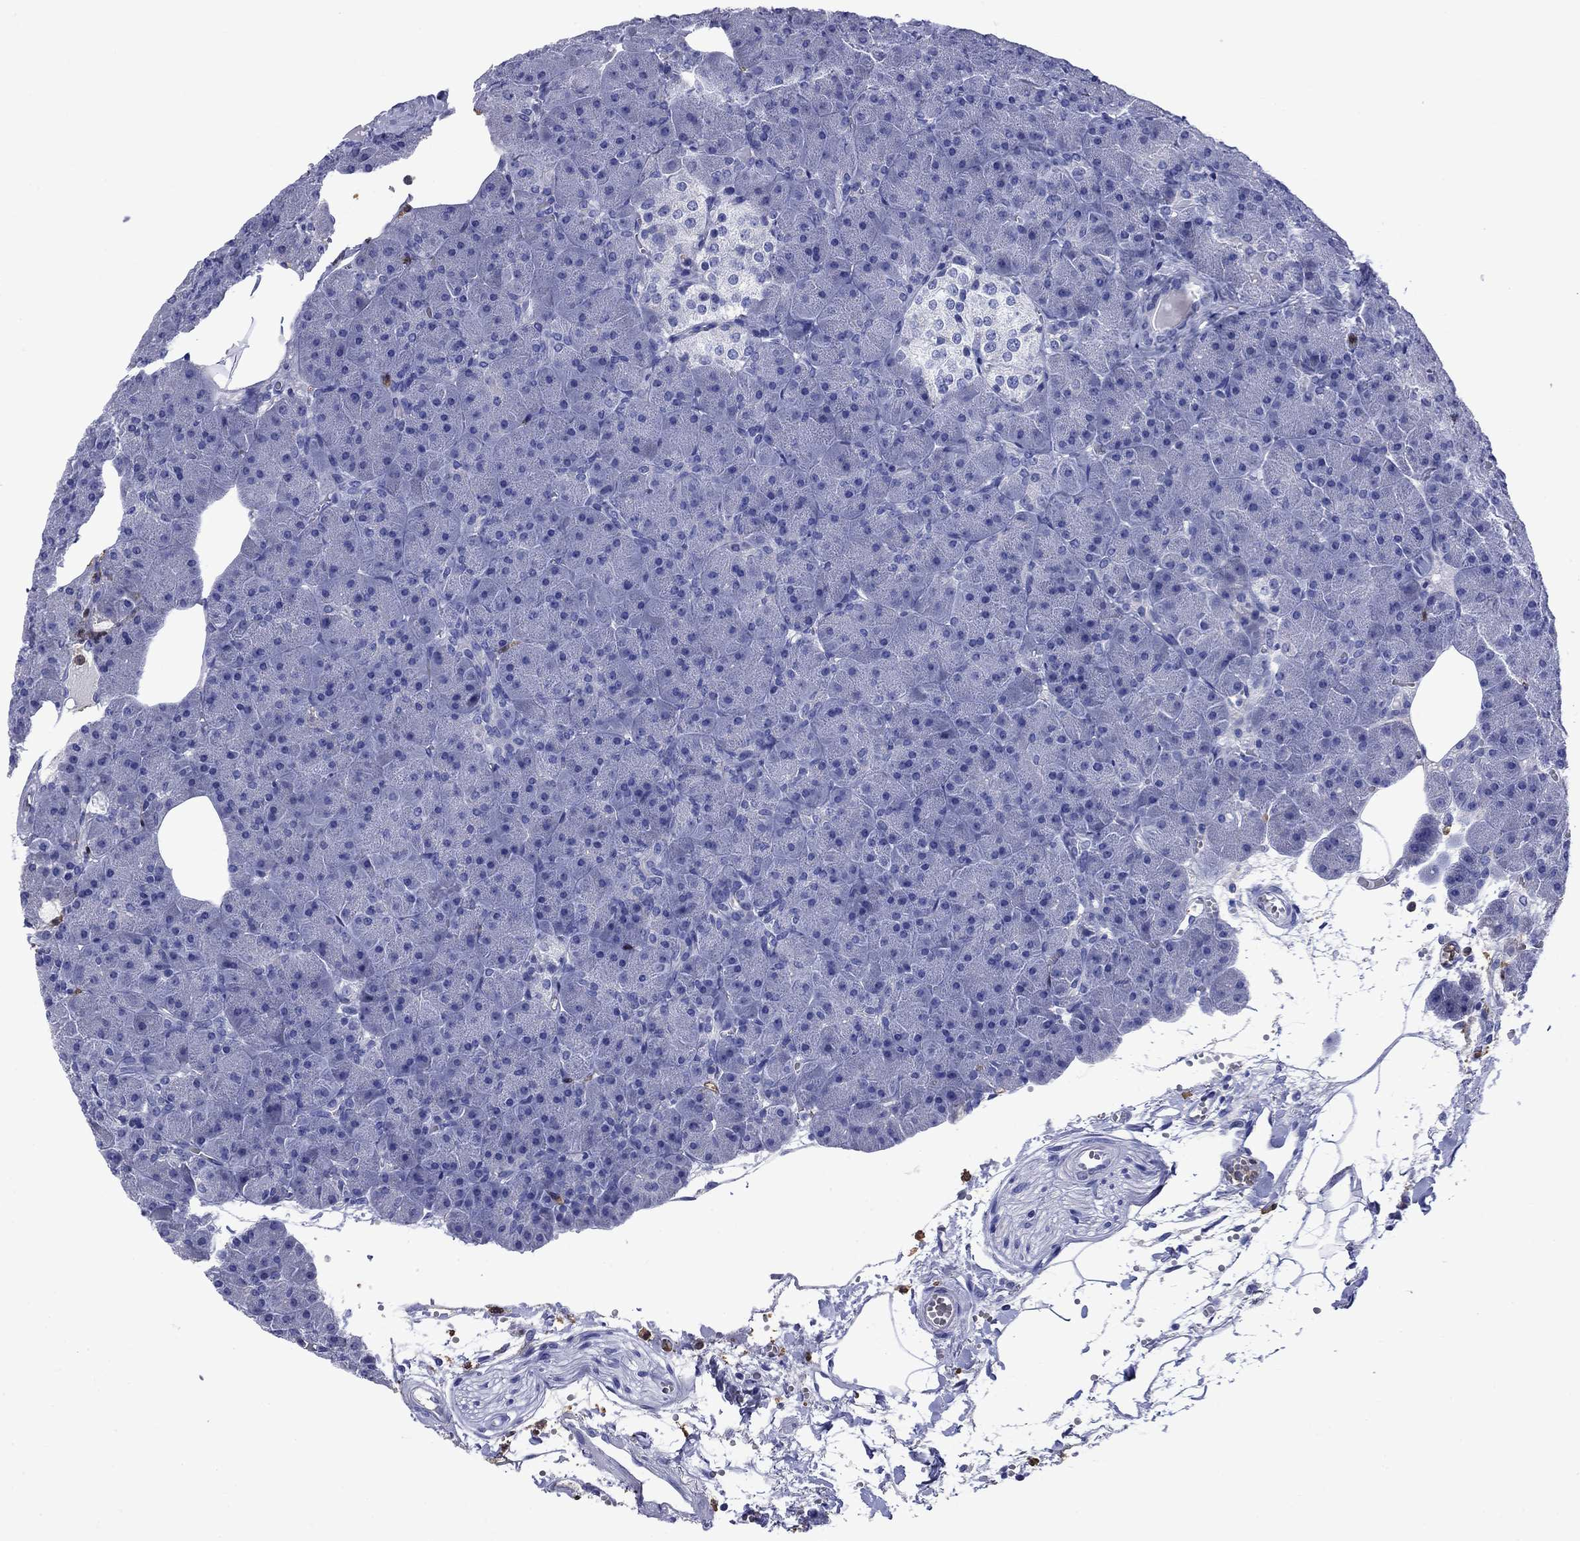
{"staining": {"intensity": "negative", "quantity": "none", "location": "none"}, "tissue": "pancreas", "cell_type": "Exocrine glandular cells", "image_type": "normal", "snomed": [{"axis": "morphology", "description": "Normal tissue, NOS"}, {"axis": "topography", "description": "Pancreas"}], "caption": "A high-resolution micrograph shows immunohistochemistry staining of benign pancreas, which displays no significant expression in exocrine glandular cells.", "gene": "TFR2", "patient": {"sex": "male", "age": 61}}